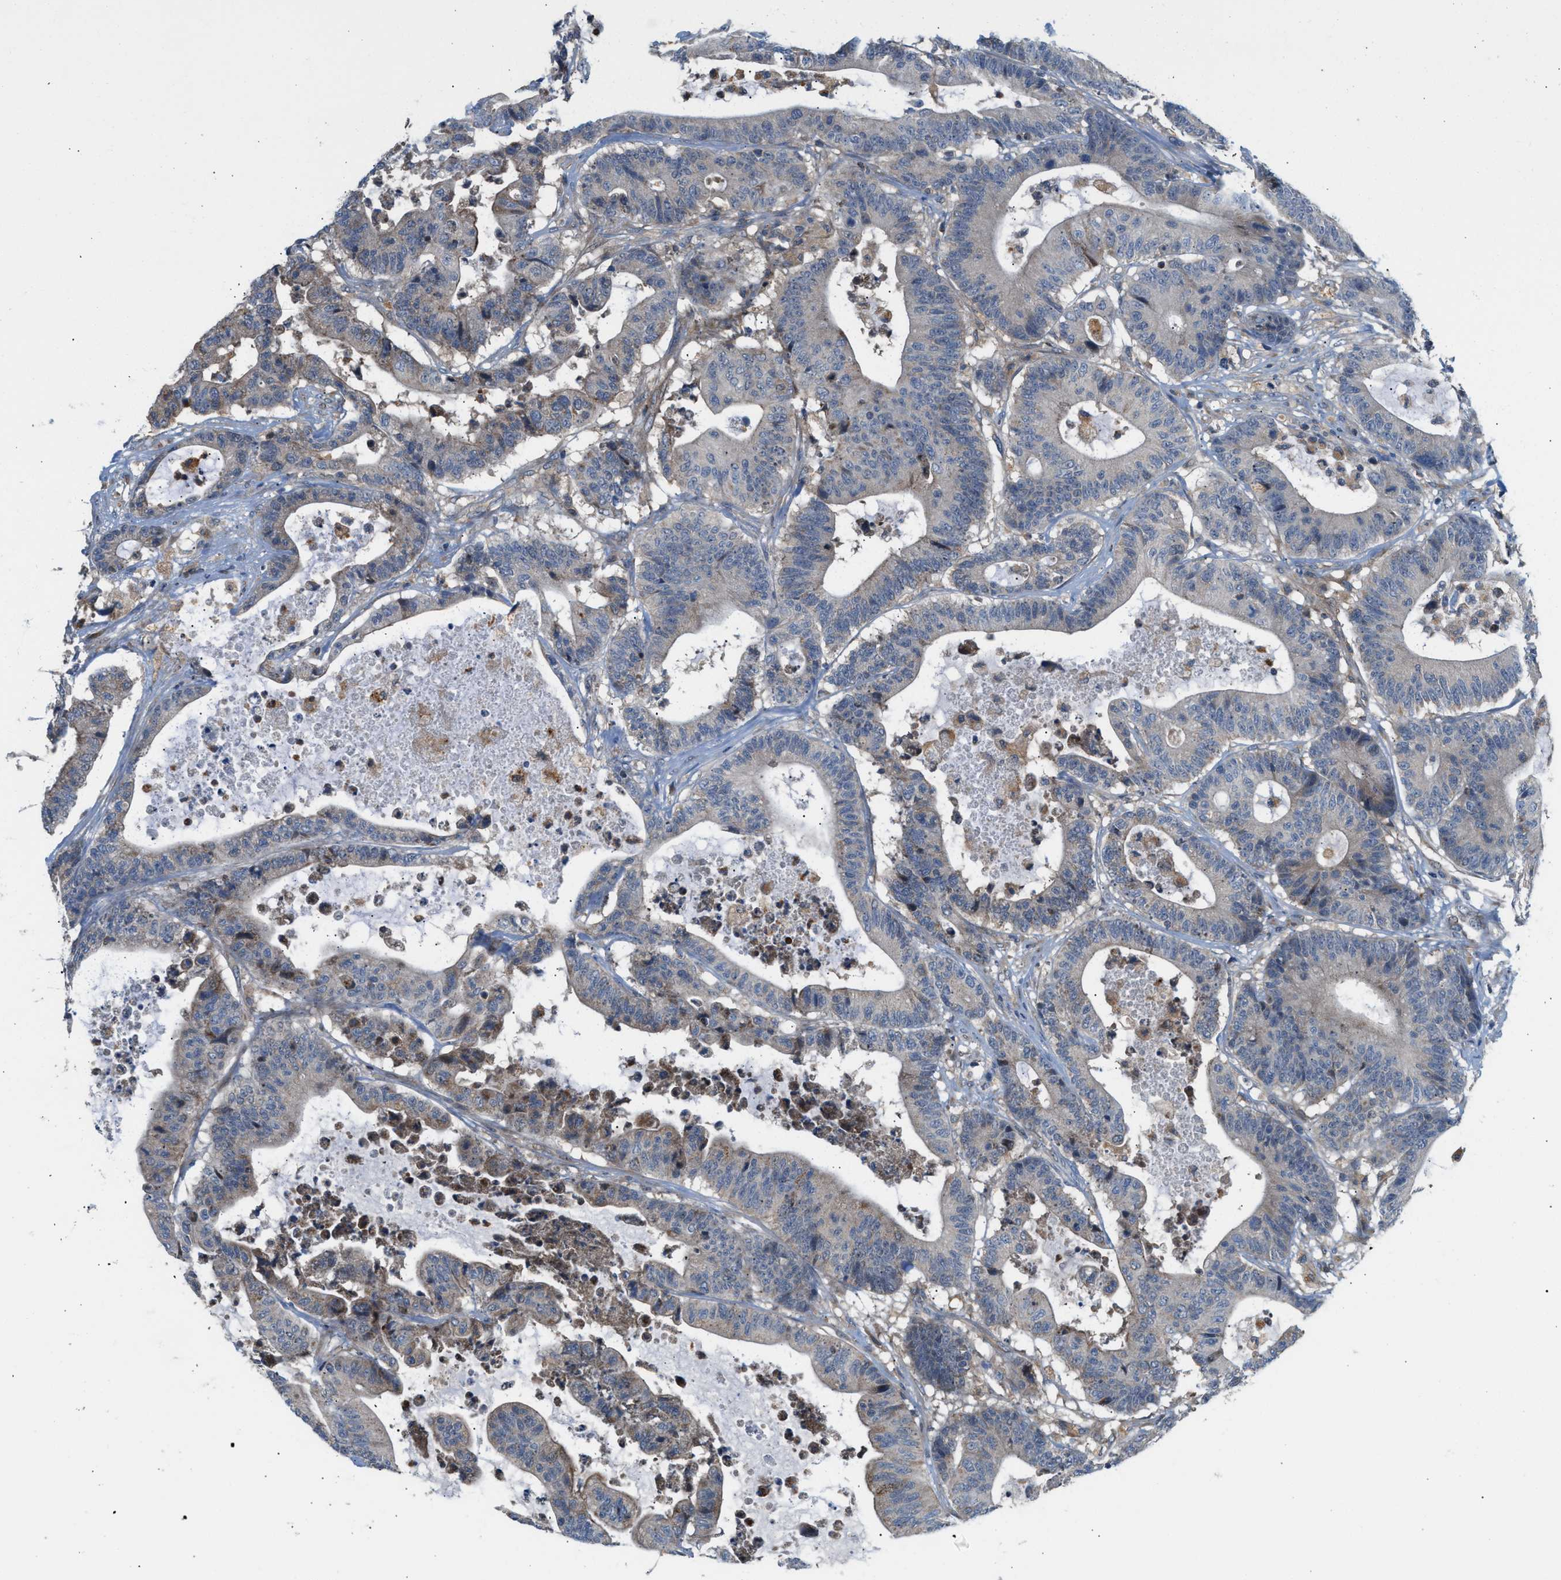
{"staining": {"intensity": "weak", "quantity": "<25%", "location": "cytoplasmic/membranous"}, "tissue": "colorectal cancer", "cell_type": "Tumor cells", "image_type": "cancer", "snomed": [{"axis": "morphology", "description": "Adenocarcinoma, NOS"}, {"axis": "topography", "description": "Colon"}], "caption": "IHC image of neoplastic tissue: human adenocarcinoma (colorectal) stained with DAB reveals no significant protein expression in tumor cells.", "gene": "PDCL", "patient": {"sex": "female", "age": 84}}